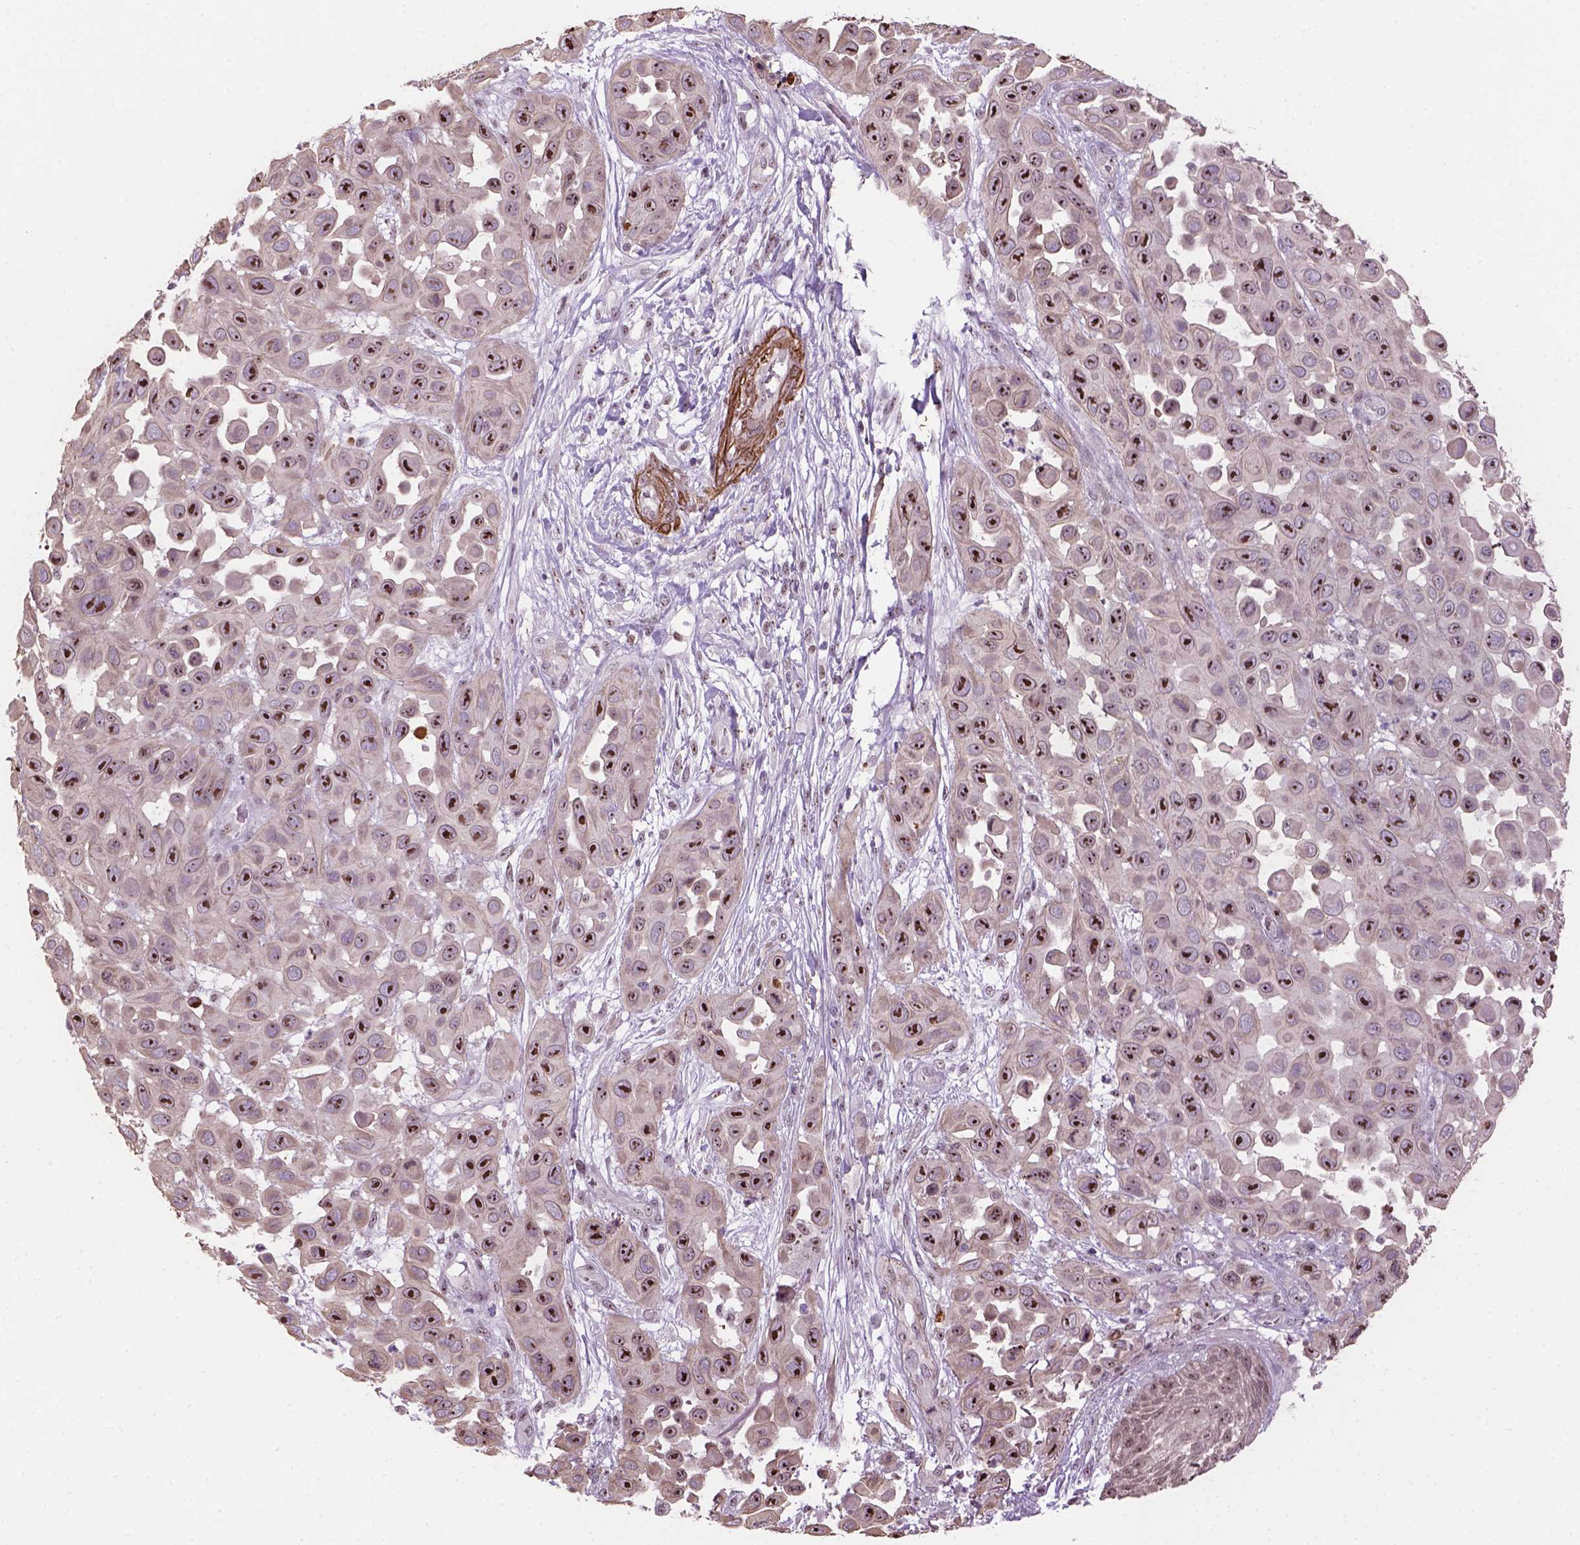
{"staining": {"intensity": "strong", "quantity": ">75%", "location": "nuclear"}, "tissue": "skin cancer", "cell_type": "Tumor cells", "image_type": "cancer", "snomed": [{"axis": "morphology", "description": "Squamous cell carcinoma, NOS"}, {"axis": "topography", "description": "Skin"}], "caption": "Skin squamous cell carcinoma was stained to show a protein in brown. There is high levels of strong nuclear positivity in approximately >75% of tumor cells. Using DAB (3,3'-diaminobenzidine) (brown) and hematoxylin (blue) stains, captured at high magnification using brightfield microscopy.", "gene": "RRS1", "patient": {"sex": "male", "age": 81}}